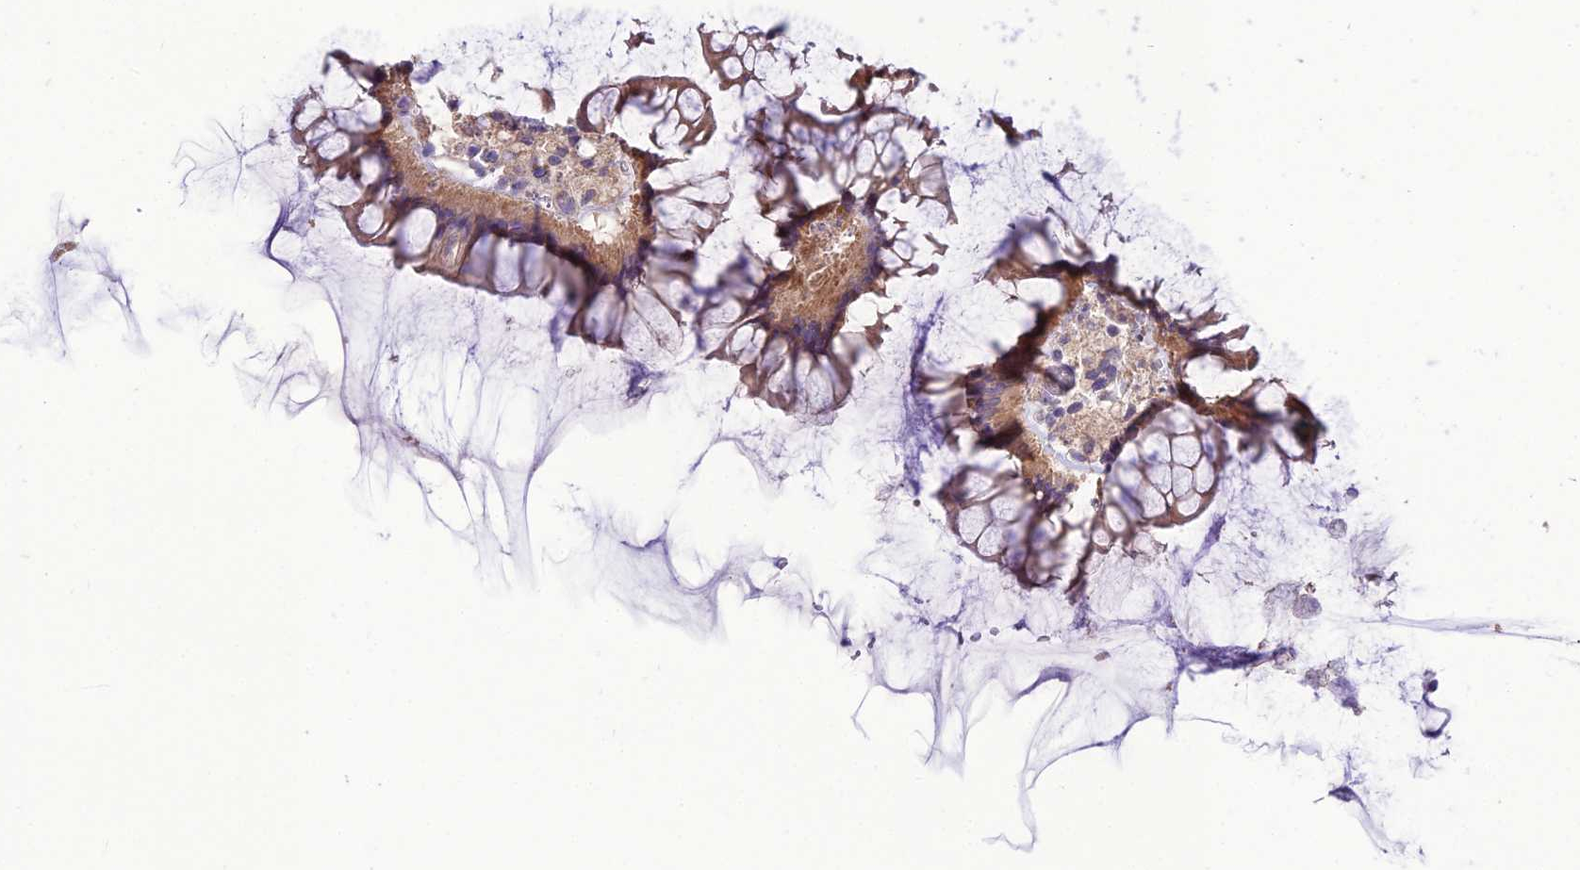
{"staining": {"intensity": "negative", "quantity": "none", "location": "none"}, "tissue": "colon", "cell_type": "Endothelial cells", "image_type": "normal", "snomed": [{"axis": "morphology", "description": "Normal tissue, NOS"}, {"axis": "topography", "description": "Colon"}], "caption": "Image shows no significant protein expression in endothelial cells of normal colon. (Immunohistochemistry, brightfield microscopy, high magnification).", "gene": "HOGA1", "patient": {"sex": "female", "age": 82}}